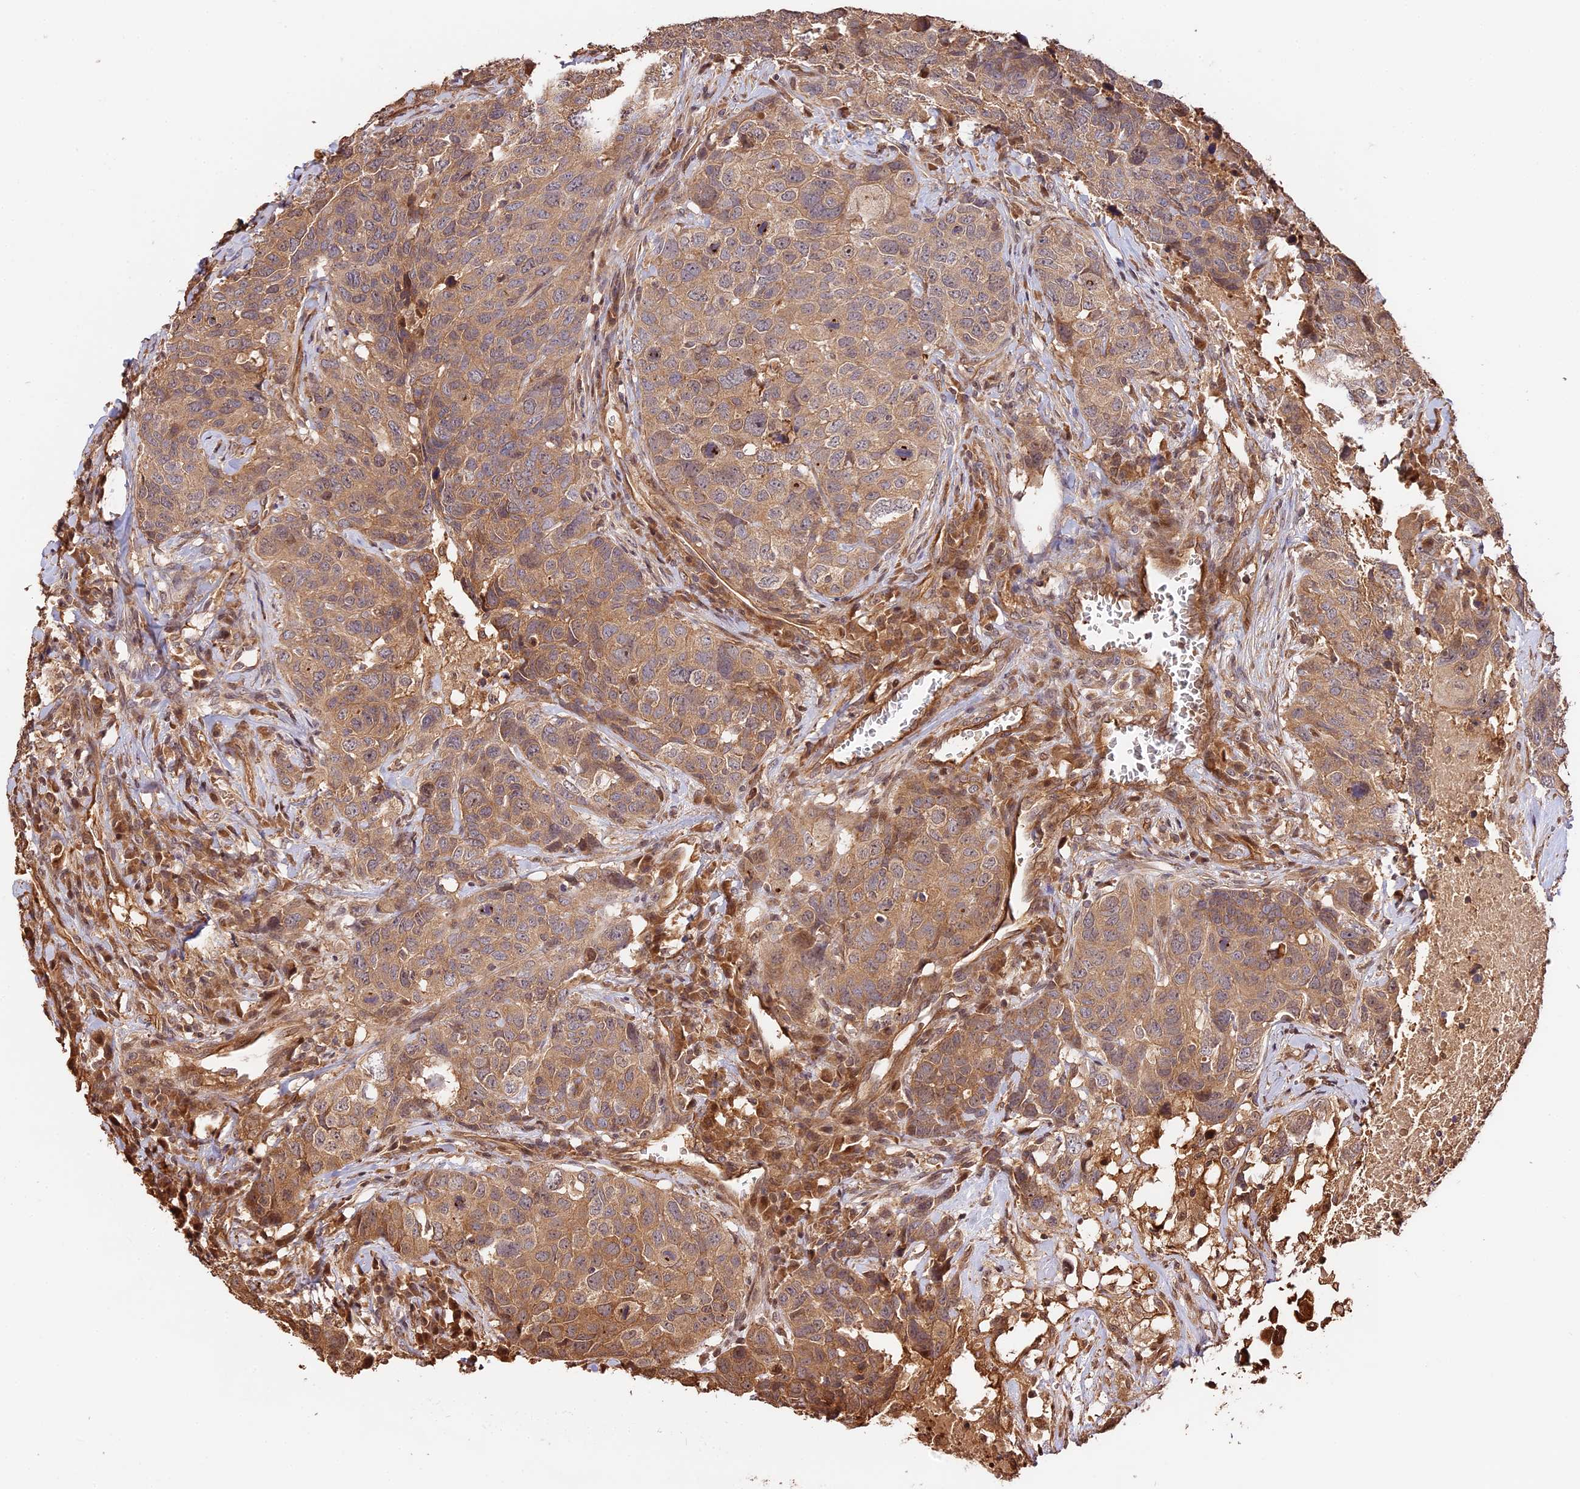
{"staining": {"intensity": "weak", "quantity": ">75%", "location": "cytoplasmic/membranous"}, "tissue": "head and neck cancer", "cell_type": "Tumor cells", "image_type": "cancer", "snomed": [{"axis": "morphology", "description": "Squamous cell carcinoma, NOS"}, {"axis": "topography", "description": "Head-Neck"}], "caption": "Protein analysis of squamous cell carcinoma (head and neck) tissue exhibits weak cytoplasmic/membranous expression in approximately >75% of tumor cells. Nuclei are stained in blue.", "gene": "PPP1R37", "patient": {"sex": "male", "age": 66}}